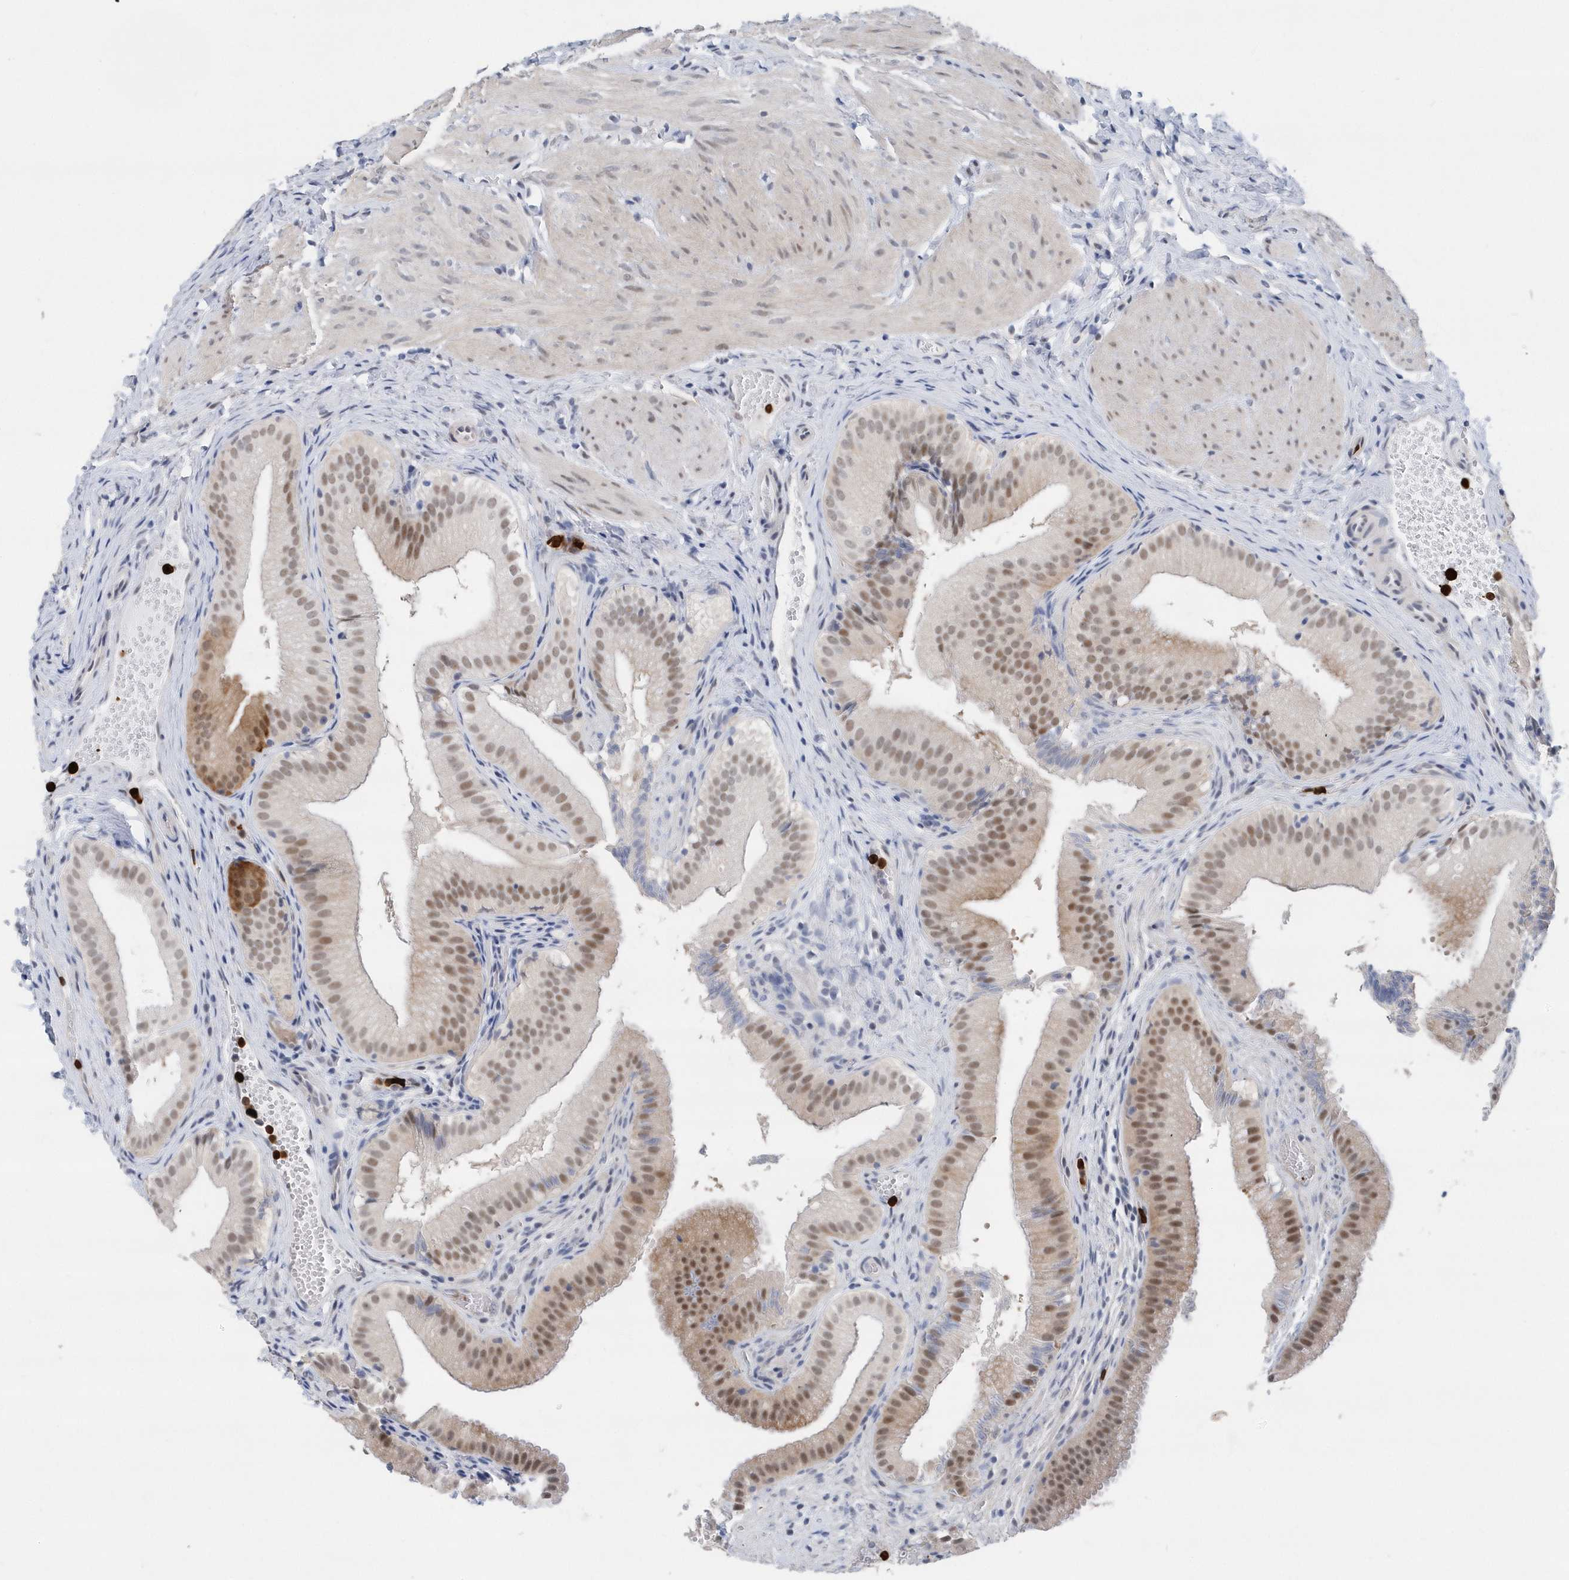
{"staining": {"intensity": "moderate", "quantity": ">75%", "location": "nuclear"}, "tissue": "gallbladder", "cell_type": "Glandular cells", "image_type": "normal", "snomed": [{"axis": "morphology", "description": "Normal tissue, NOS"}, {"axis": "topography", "description": "Gallbladder"}], "caption": "Protein analysis of unremarkable gallbladder exhibits moderate nuclear expression in about >75% of glandular cells.", "gene": "RPP30", "patient": {"sex": "female", "age": 30}}